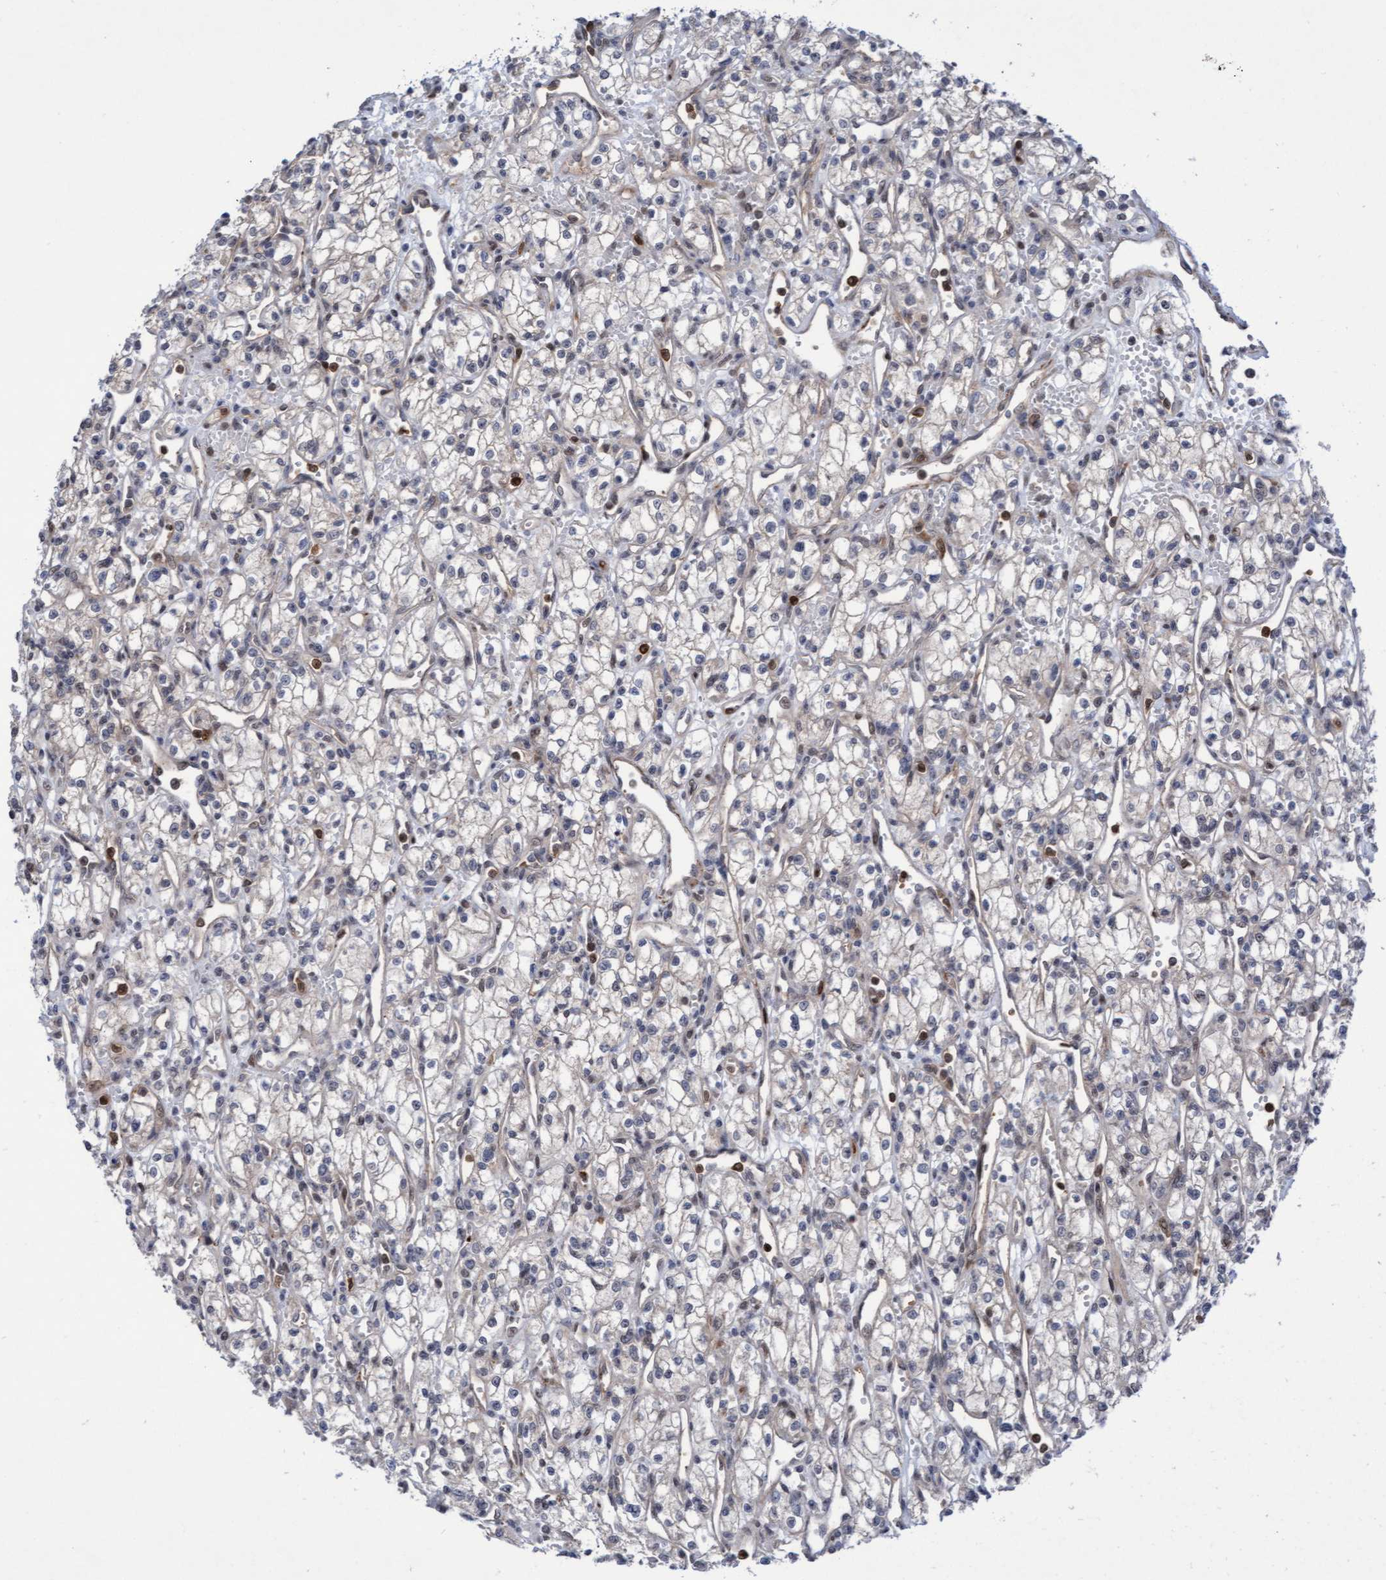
{"staining": {"intensity": "negative", "quantity": "none", "location": "none"}, "tissue": "renal cancer", "cell_type": "Tumor cells", "image_type": "cancer", "snomed": [{"axis": "morphology", "description": "Adenocarcinoma, NOS"}, {"axis": "topography", "description": "Kidney"}], "caption": "Immunohistochemistry of human adenocarcinoma (renal) shows no positivity in tumor cells. (DAB IHC, high magnification).", "gene": "RAP1GAP2", "patient": {"sex": "male", "age": 59}}